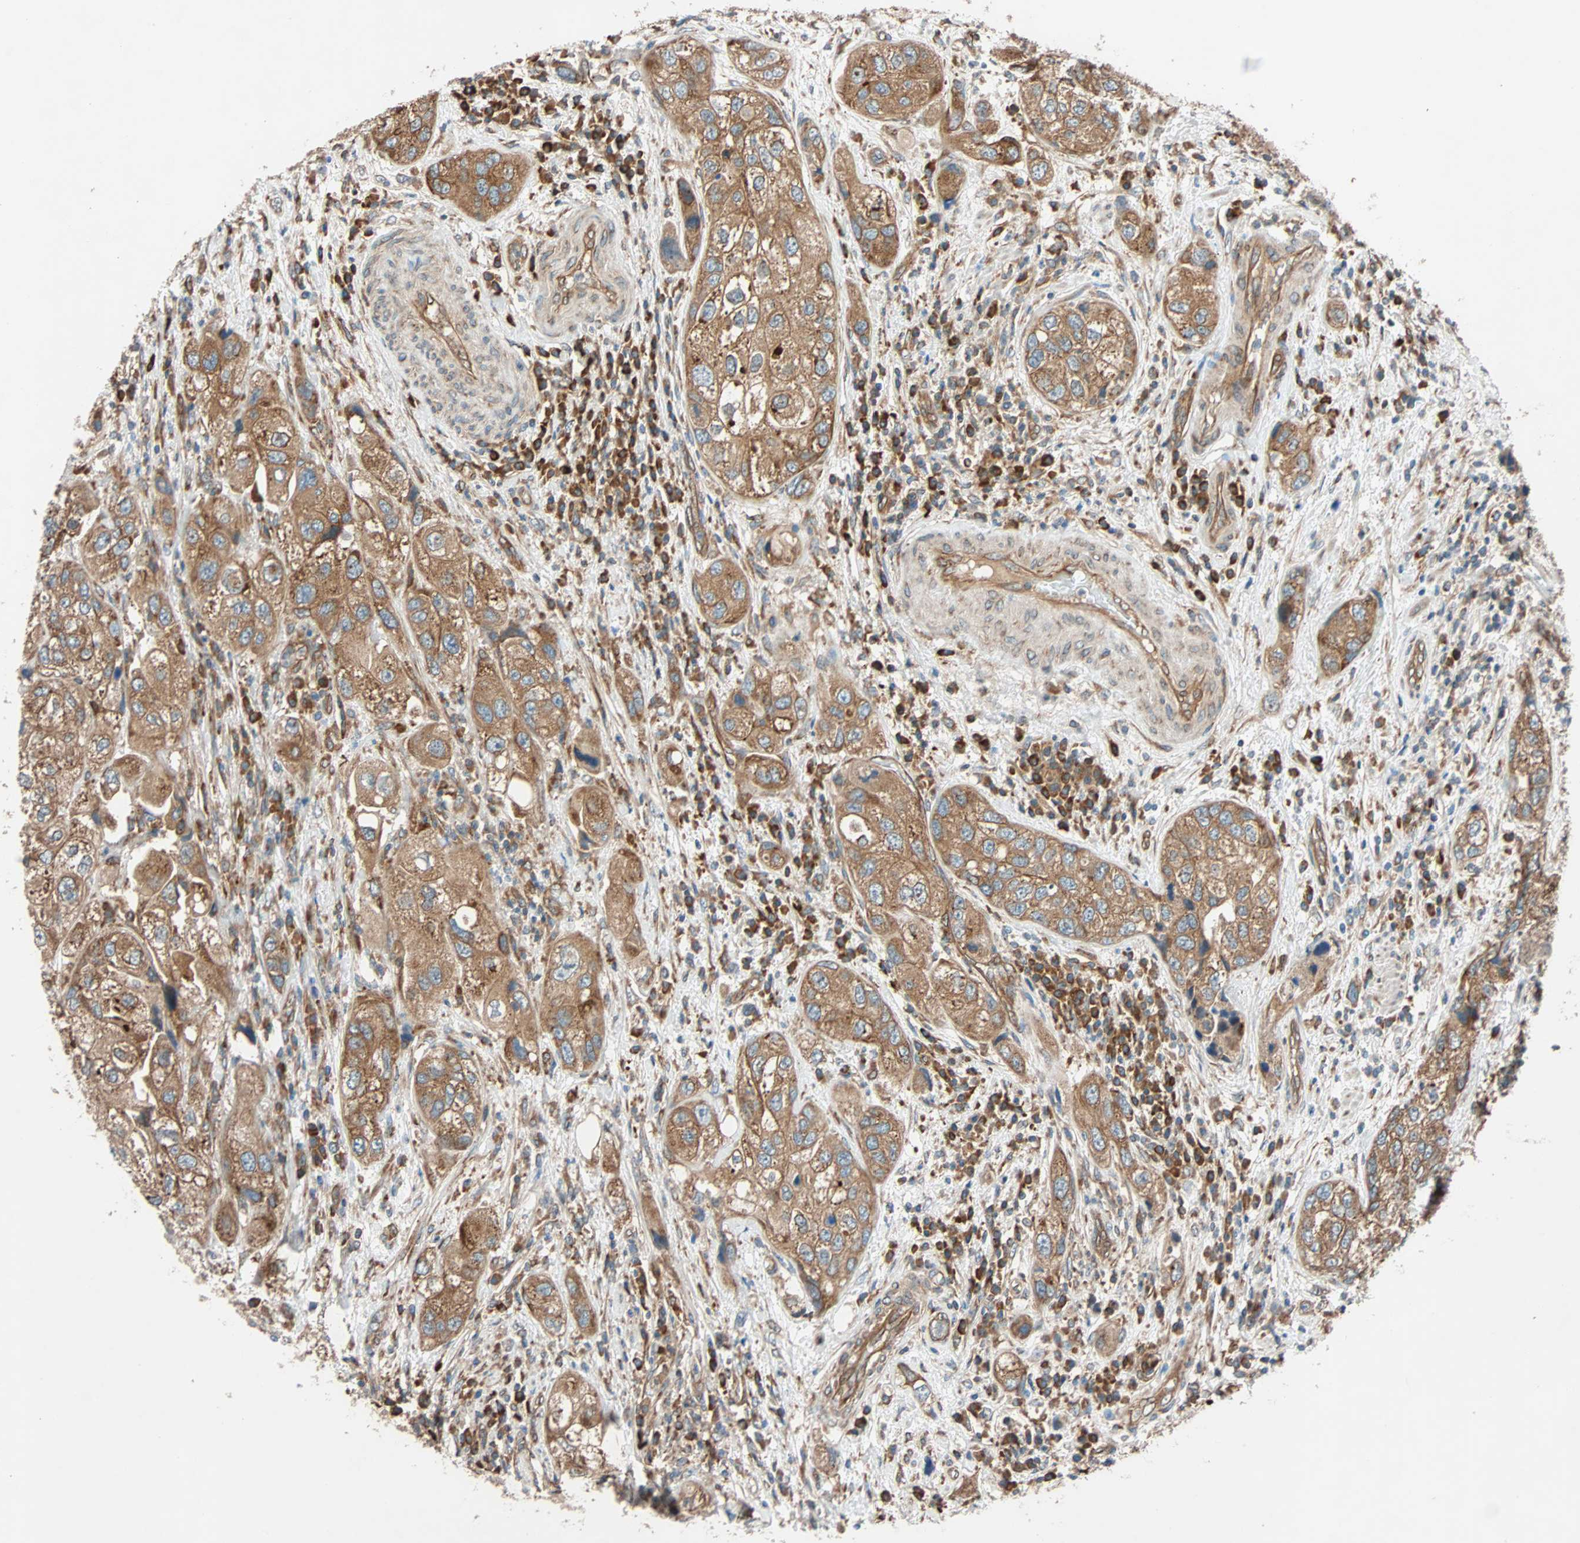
{"staining": {"intensity": "moderate", "quantity": ">75%", "location": "cytoplasmic/membranous"}, "tissue": "urothelial cancer", "cell_type": "Tumor cells", "image_type": "cancer", "snomed": [{"axis": "morphology", "description": "Urothelial carcinoma, High grade"}, {"axis": "topography", "description": "Urinary bladder"}], "caption": "Tumor cells demonstrate medium levels of moderate cytoplasmic/membranous expression in about >75% of cells in urothelial cancer.", "gene": "PHYH", "patient": {"sex": "female", "age": 64}}